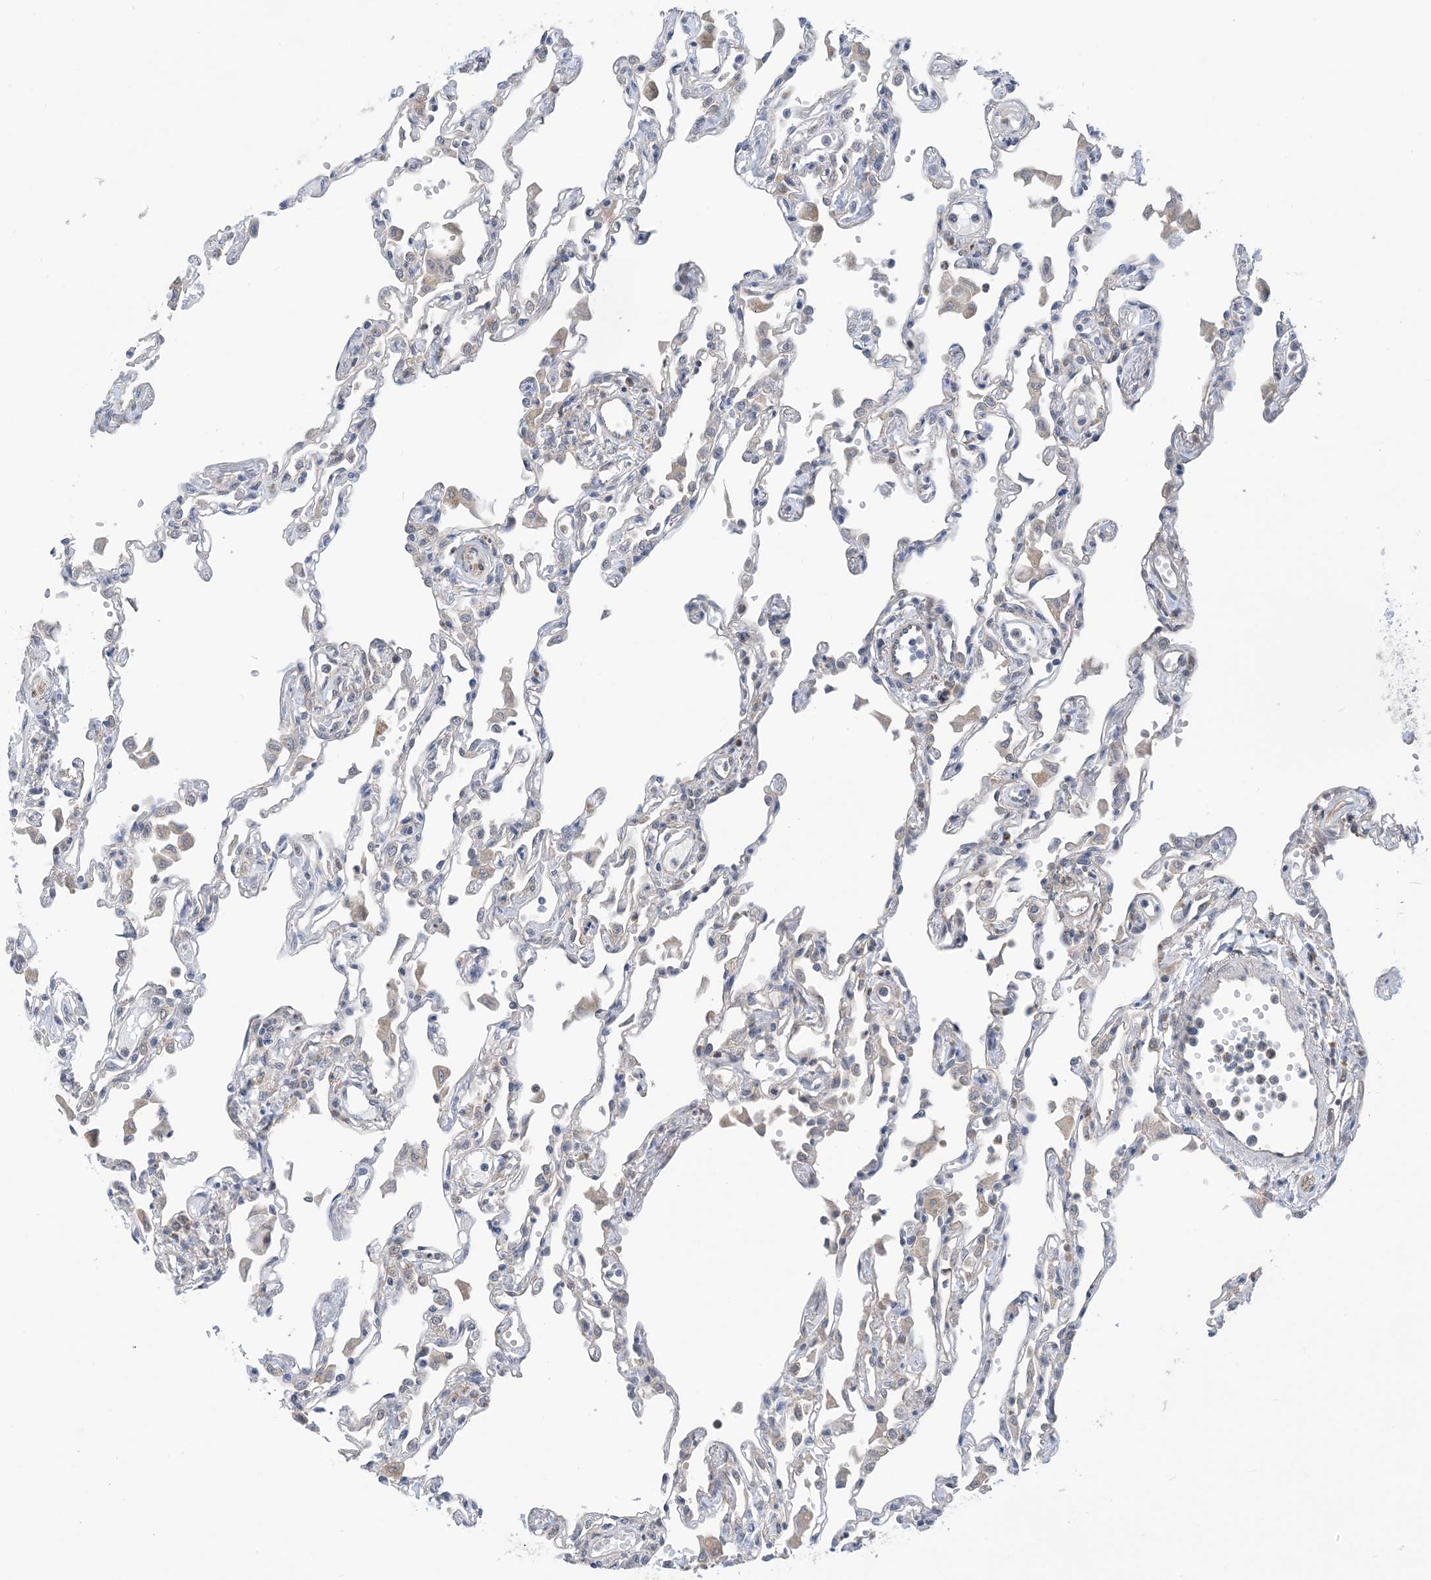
{"staining": {"intensity": "negative", "quantity": "none", "location": "none"}, "tissue": "lung", "cell_type": "Alveolar cells", "image_type": "normal", "snomed": [{"axis": "morphology", "description": "Normal tissue, NOS"}, {"axis": "topography", "description": "Bronchus"}, {"axis": "topography", "description": "Lung"}], "caption": "Photomicrograph shows no significant protein expression in alveolar cells of benign lung.", "gene": "EHBP1", "patient": {"sex": "female", "age": 49}}